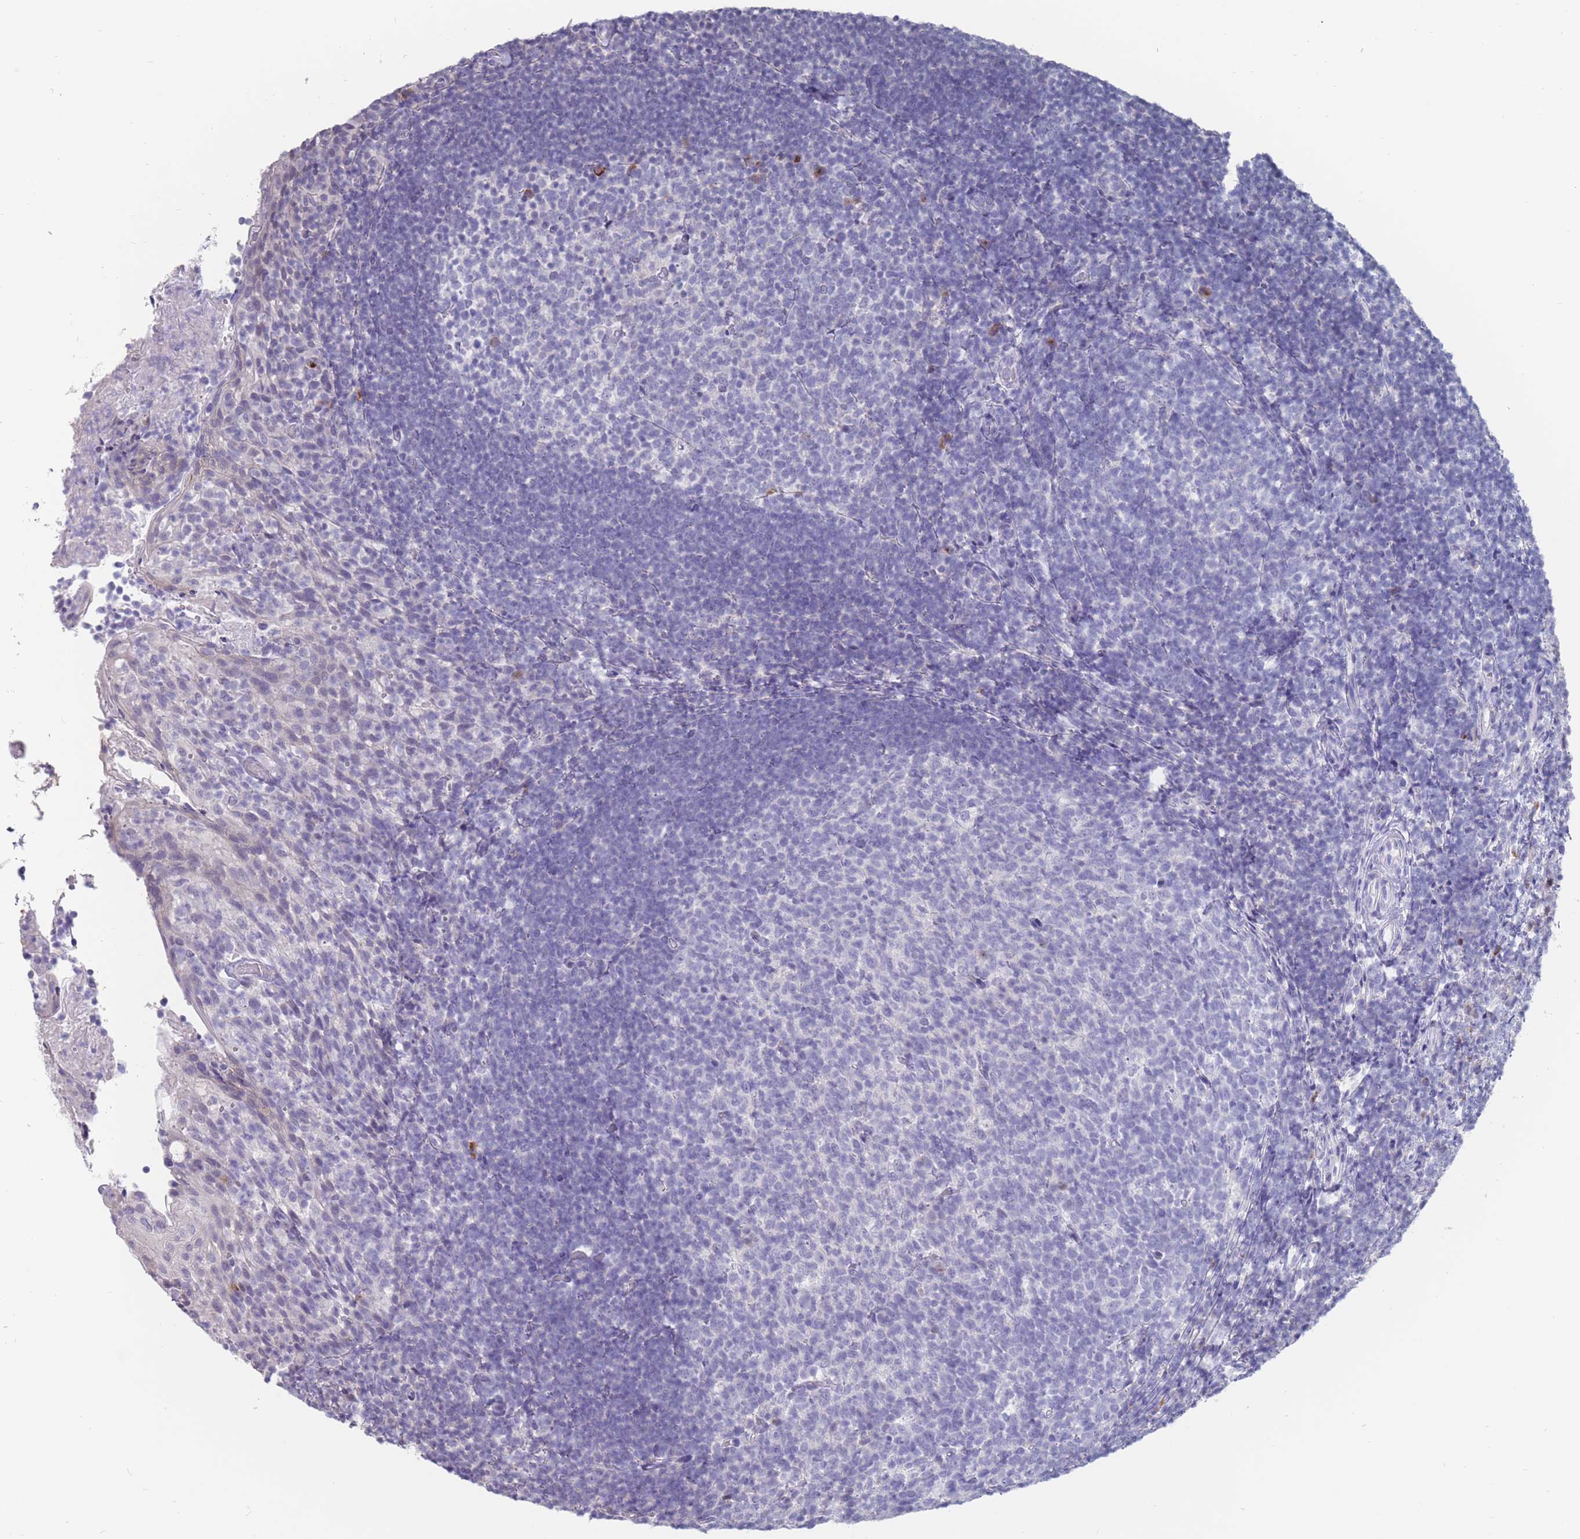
{"staining": {"intensity": "negative", "quantity": "none", "location": "none"}, "tissue": "tonsil", "cell_type": "Germinal center cells", "image_type": "normal", "snomed": [{"axis": "morphology", "description": "Normal tissue, NOS"}, {"axis": "topography", "description": "Tonsil"}], "caption": "Immunohistochemistry of normal tonsil exhibits no staining in germinal center cells.", "gene": "CYP51A1", "patient": {"sex": "female", "age": 10}}